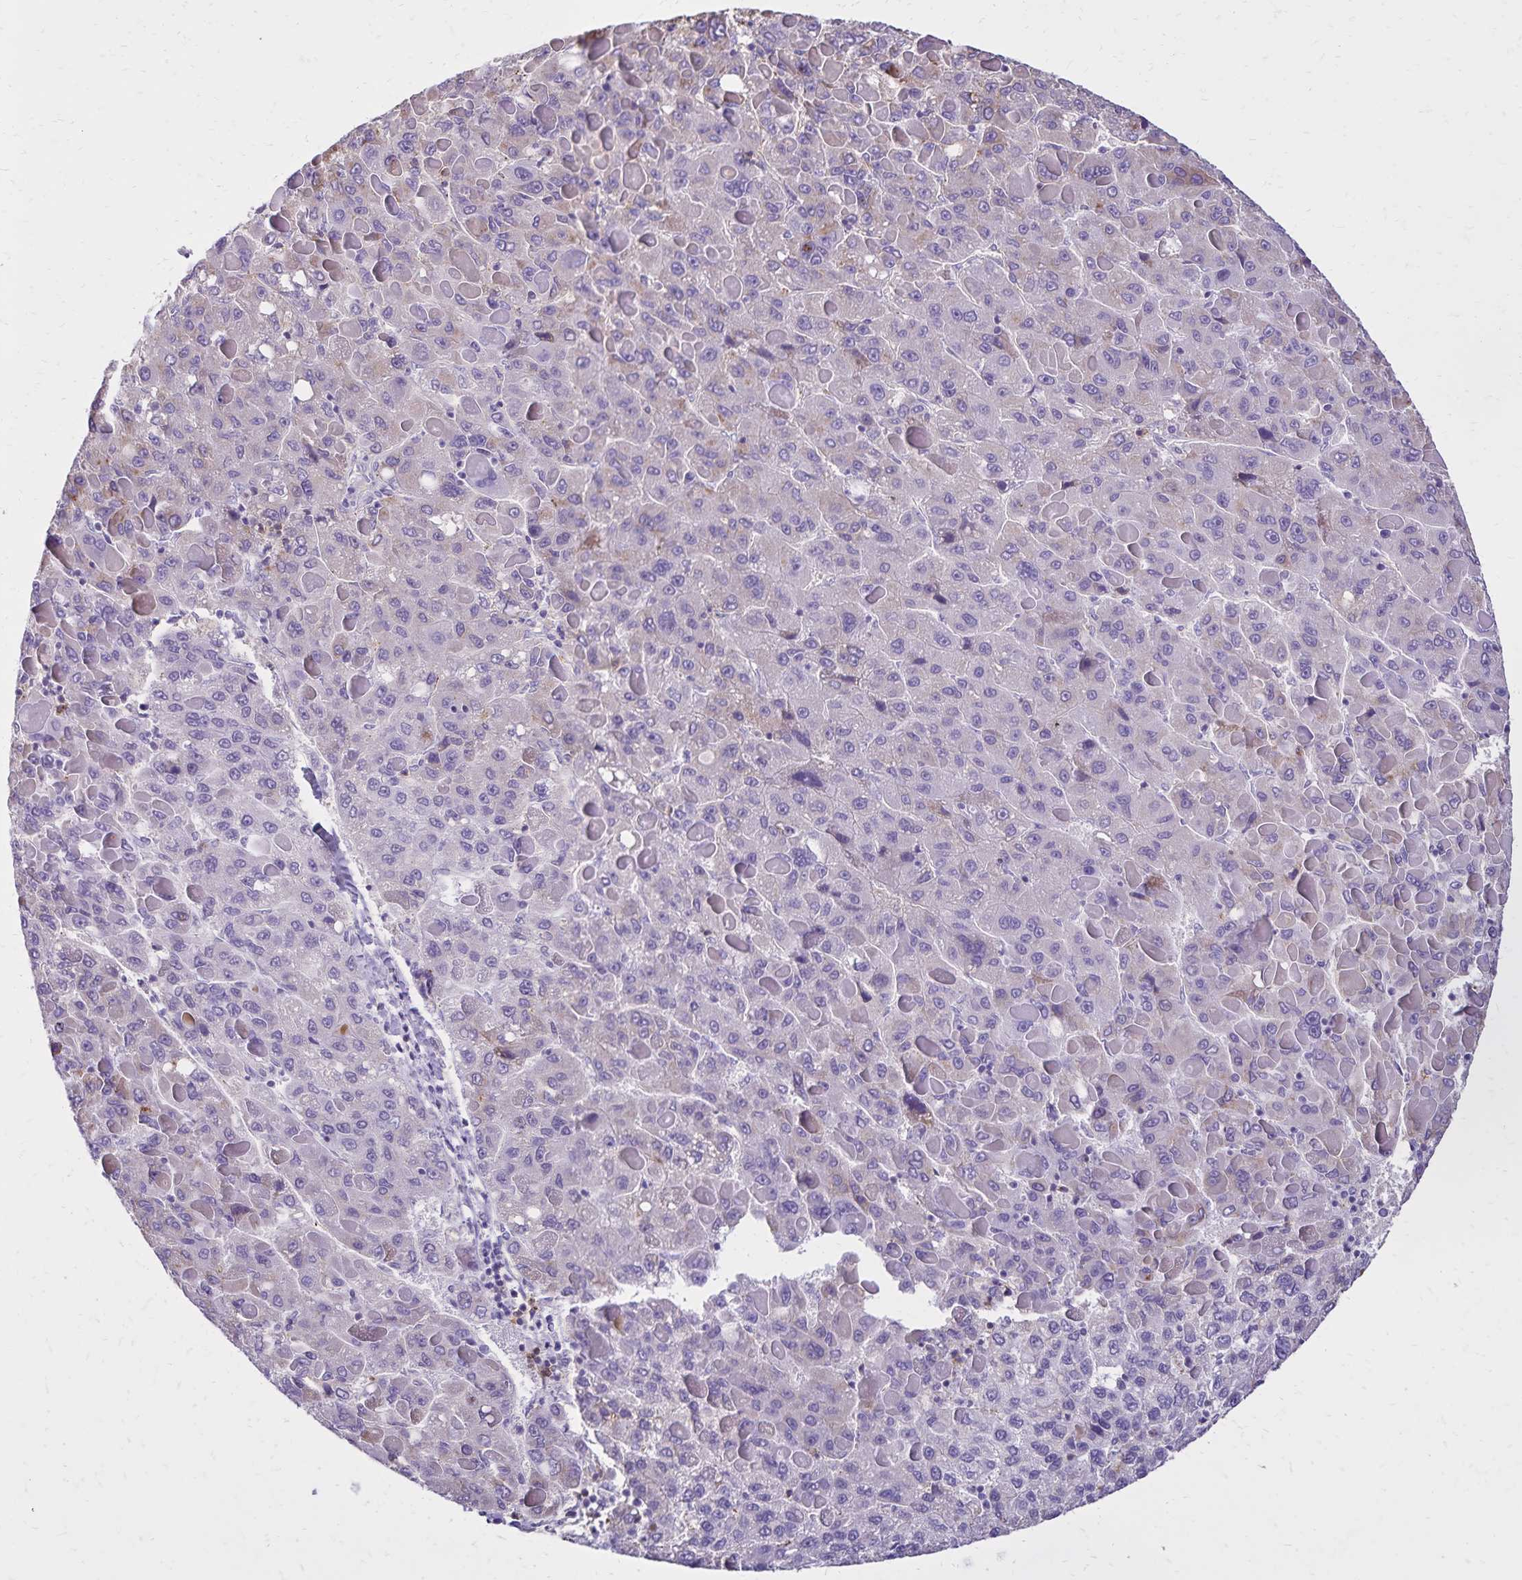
{"staining": {"intensity": "negative", "quantity": "none", "location": "none"}, "tissue": "liver cancer", "cell_type": "Tumor cells", "image_type": "cancer", "snomed": [{"axis": "morphology", "description": "Carcinoma, Hepatocellular, NOS"}, {"axis": "topography", "description": "Liver"}], "caption": "DAB immunohistochemical staining of human liver cancer (hepatocellular carcinoma) reveals no significant expression in tumor cells.", "gene": "CD27", "patient": {"sex": "female", "age": 82}}